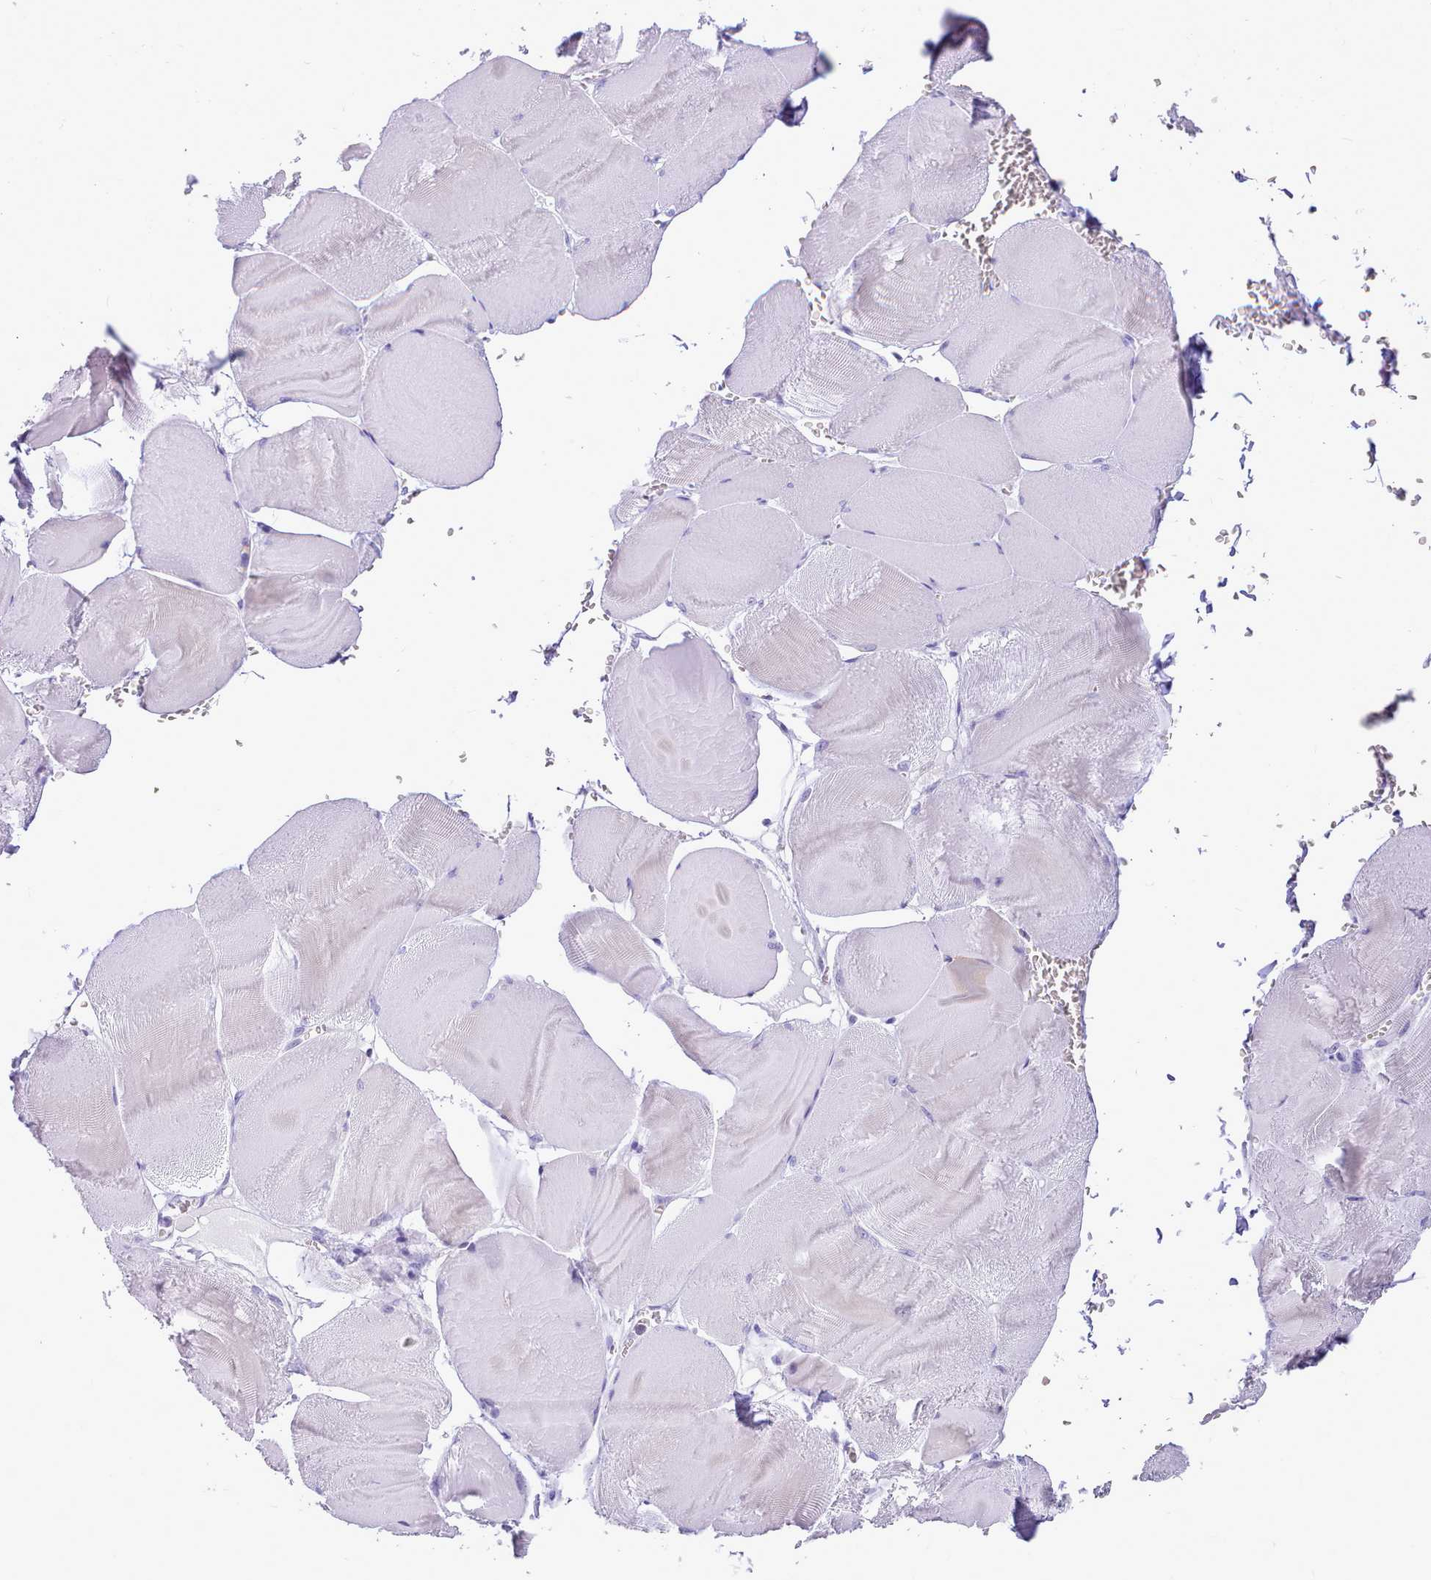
{"staining": {"intensity": "moderate", "quantity": "<25%", "location": "cytoplasmic/membranous"}, "tissue": "skeletal muscle", "cell_type": "Myocytes", "image_type": "normal", "snomed": [{"axis": "morphology", "description": "Normal tissue, NOS"}, {"axis": "morphology", "description": "Basal cell carcinoma"}, {"axis": "topography", "description": "Skeletal muscle"}], "caption": "Benign skeletal muscle exhibits moderate cytoplasmic/membranous positivity in about <25% of myocytes, visualized by immunohistochemistry.", "gene": "LRRC37A2", "patient": {"sex": "female", "age": 64}}